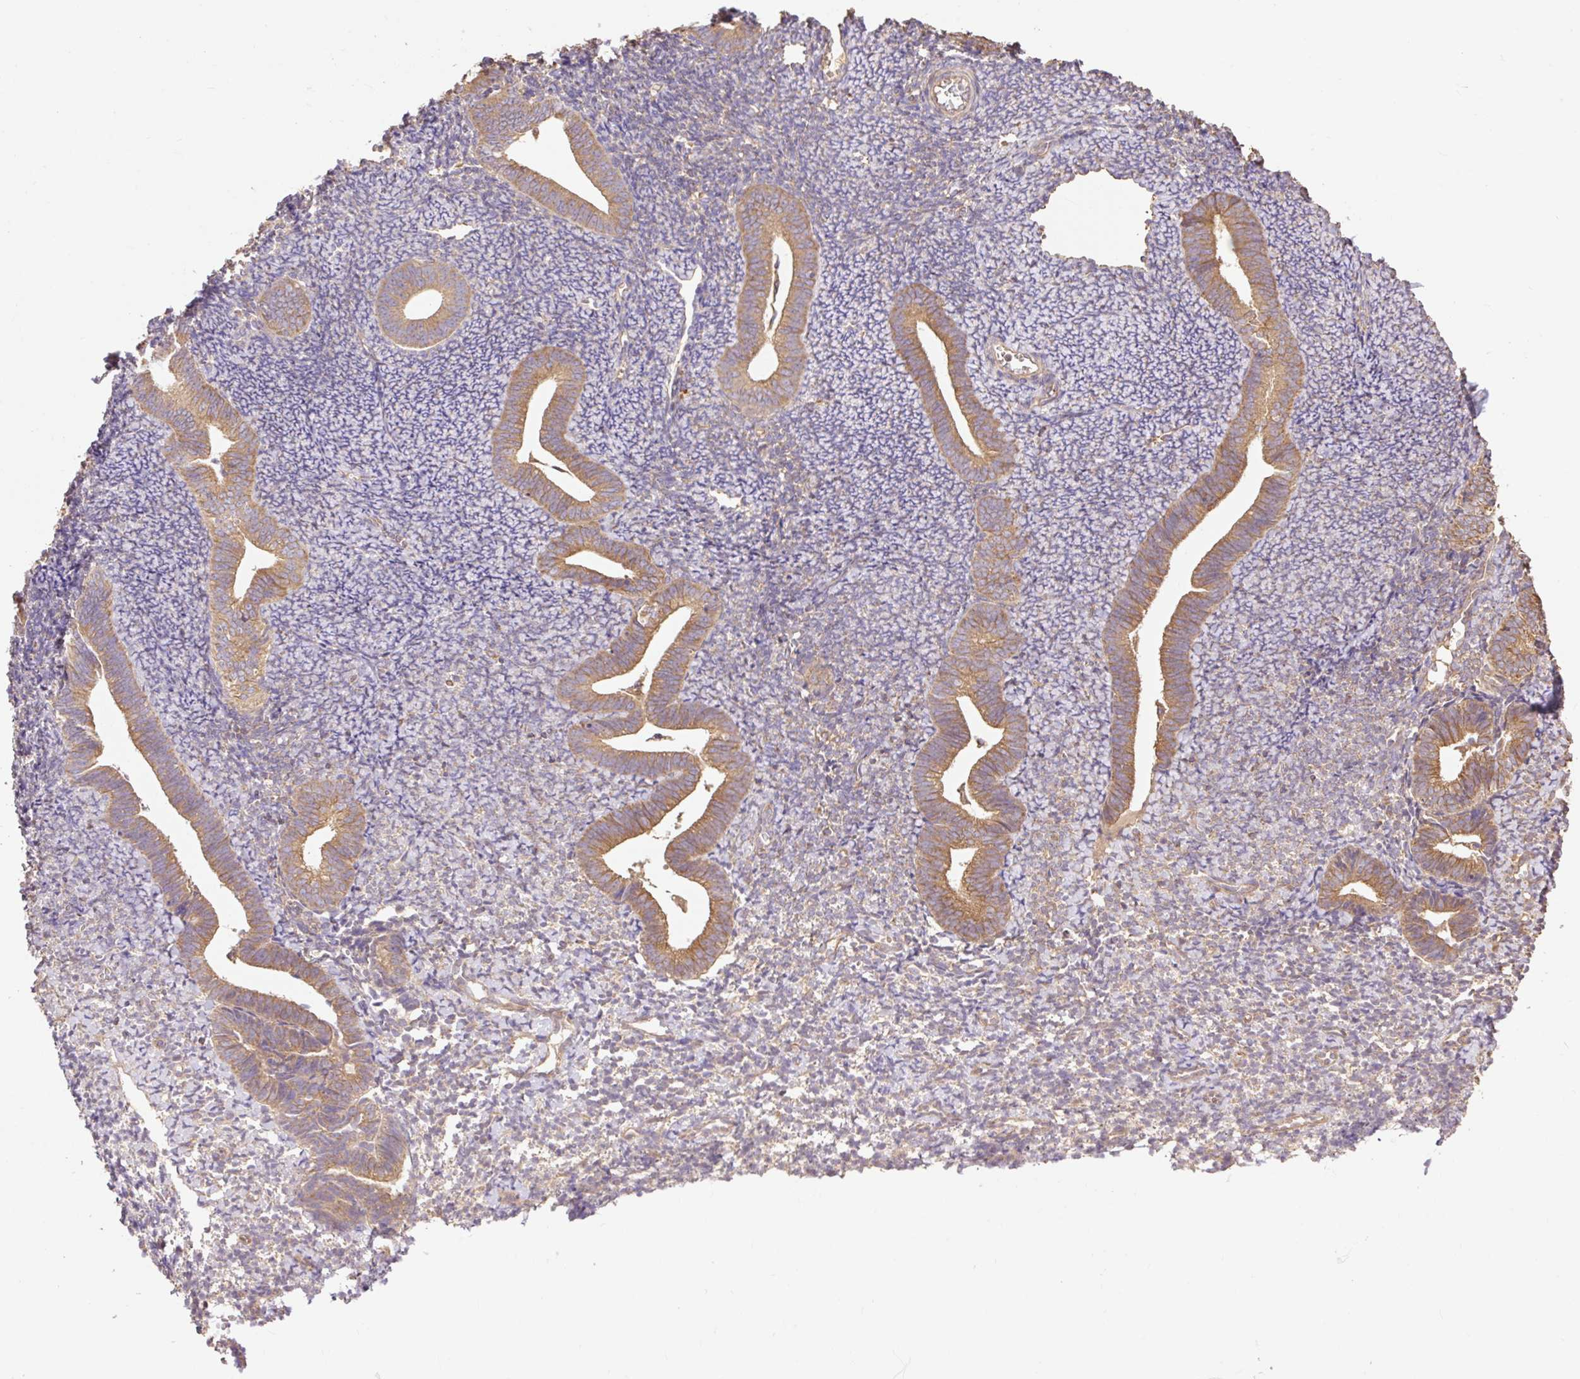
{"staining": {"intensity": "weak", "quantity": "<25%", "location": "cytoplasmic/membranous"}, "tissue": "endometrium", "cell_type": "Cells in endometrial stroma", "image_type": "normal", "snomed": [{"axis": "morphology", "description": "Normal tissue, NOS"}, {"axis": "topography", "description": "Endometrium"}], "caption": "Cells in endometrial stroma are negative for protein expression in normal human endometrium. The staining was performed using DAB to visualize the protein expression in brown, while the nuclei were stained in blue with hematoxylin (Magnification: 20x).", "gene": "DESI1", "patient": {"sex": "female", "age": 39}}